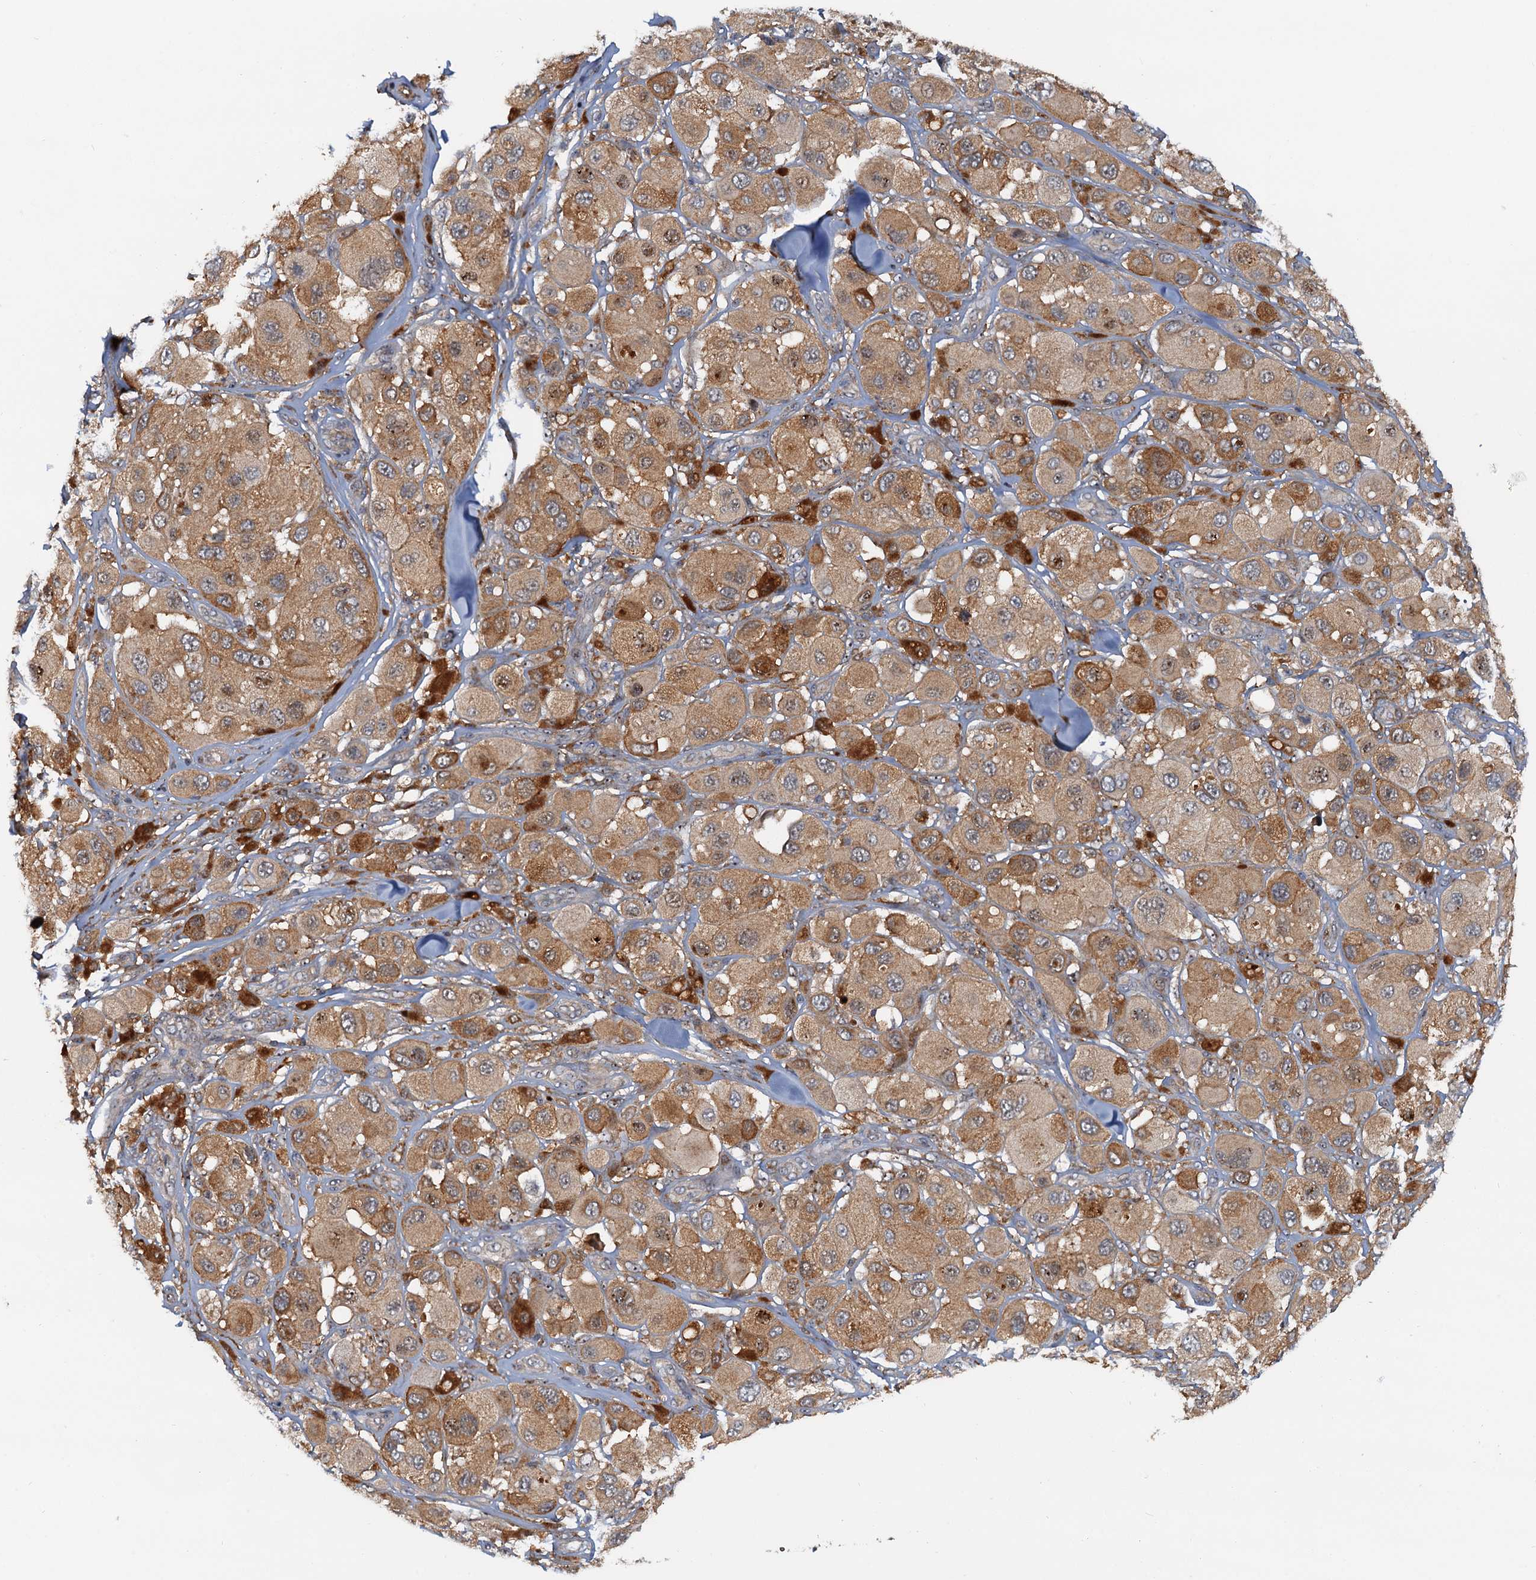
{"staining": {"intensity": "moderate", "quantity": ">75%", "location": "cytoplasmic/membranous,nuclear"}, "tissue": "melanoma", "cell_type": "Tumor cells", "image_type": "cancer", "snomed": [{"axis": "morphology", "description": "Malignant melanoma, Metastatic site"}, {"axis": "topography", "description": "Skin"}], "caption": "The photomicrograph displays a brown stain indicating the presence of a protein in the cytoplasmic/membranous and nuclear of tumor cells in melanoma. (Stains: DAB in brown, nuclei in blue, Microscopy: brightfield microscopy at high magnification).", "gene": "TOLLIP", "patient": {"sex": "male", "age": 41}}